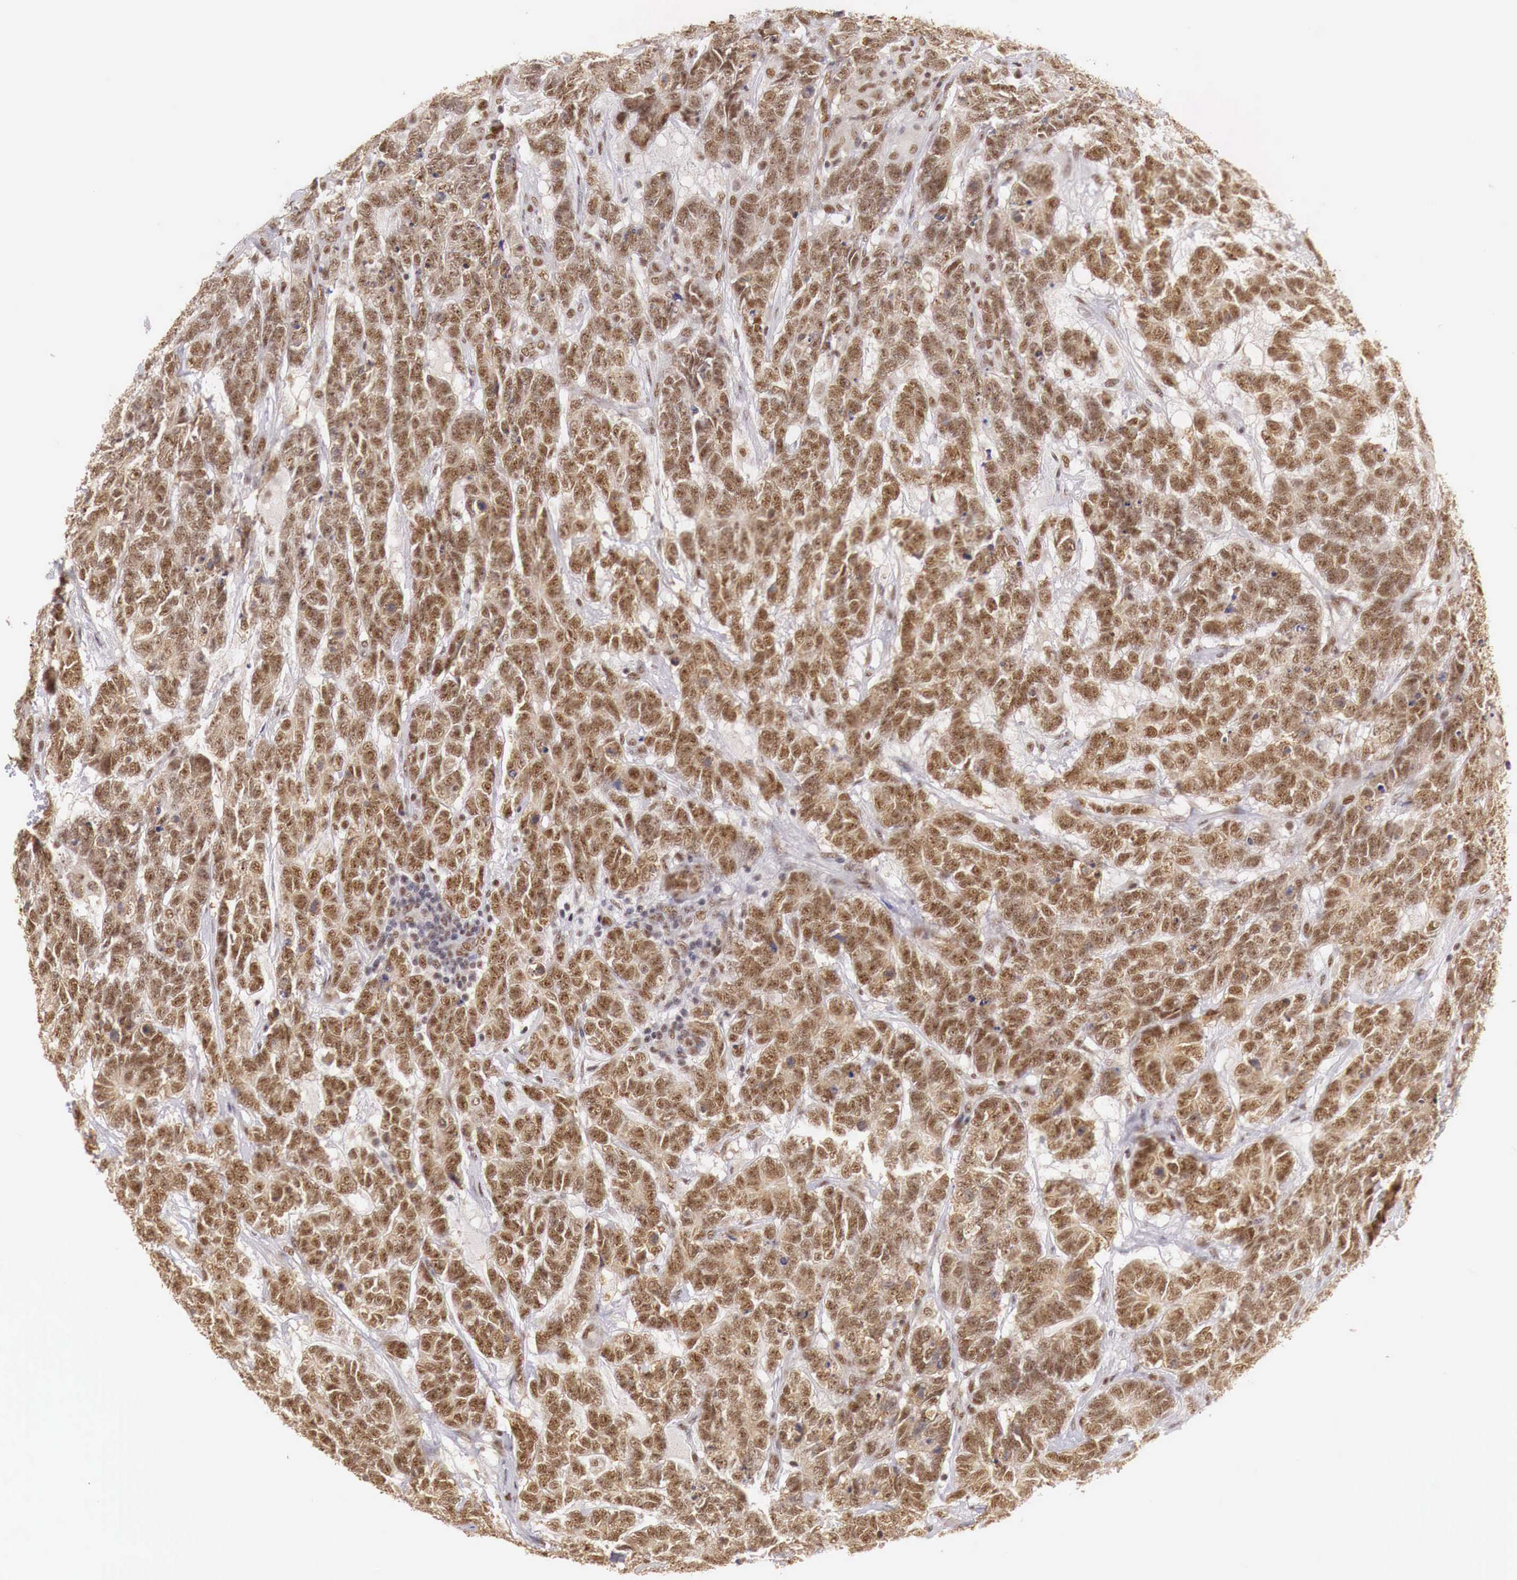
{"staining": {"intensity": "strong", "quantity": ">75%", "location": "cytoplasmic/membranous,nuclear"}, "tissue": "testis cancer", "cell_type": "Tumor cells", "image_type": "cancer", "snomed": [{"axis": "morphology", "description": "Carcinoma, Embryonal, NOS"}, {"axis": "topography", "description": "Testis"}], "caption": "This image reveals immunohistochemistry staining of testis cancer, with high strong cytoplasmic/membranous and nuclear positivity in about >75% of tumor cells.", "gene": "GPKOW", "patient": {"sex": "male", "age": 26}}